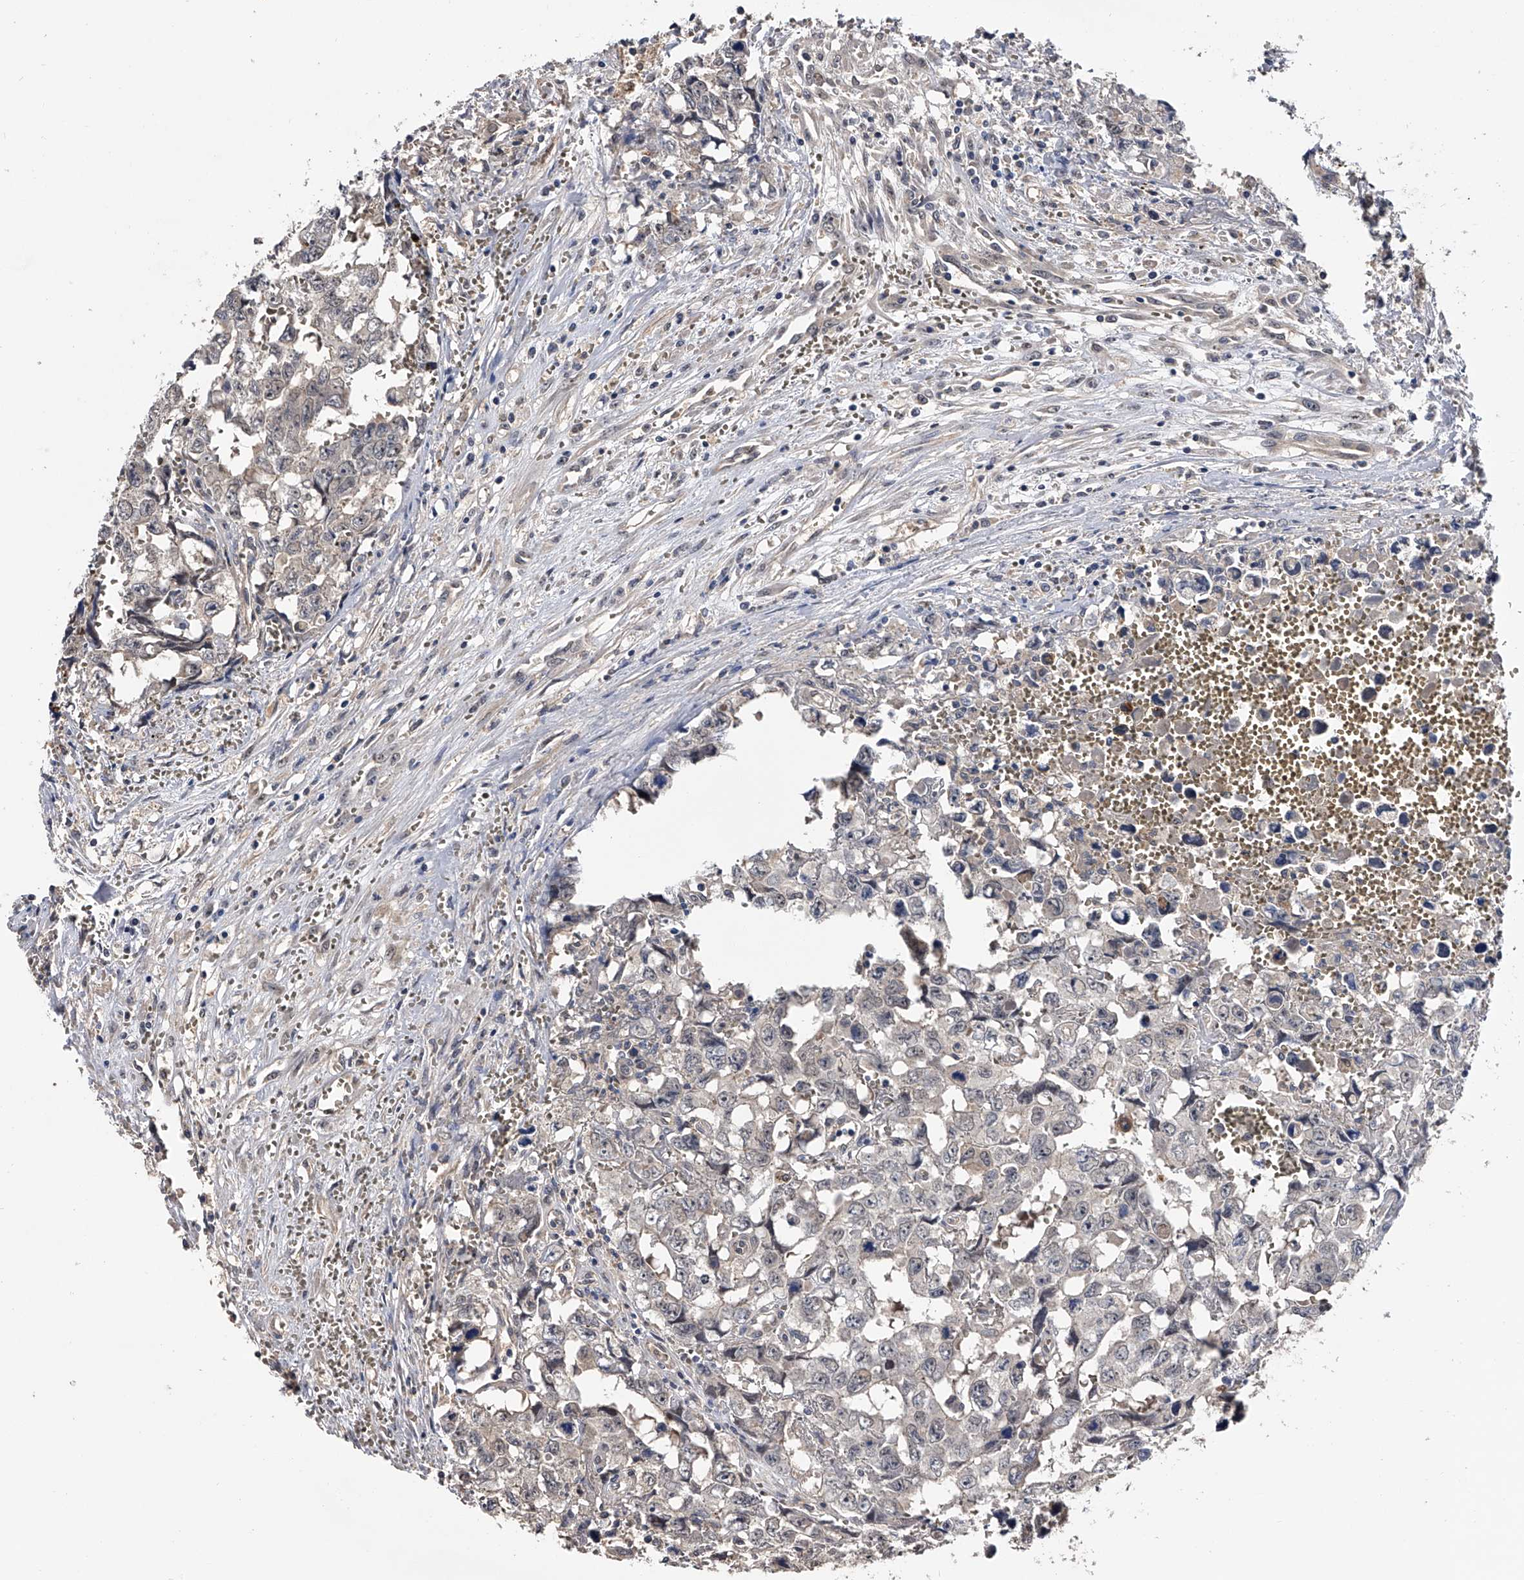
{"staining": {"intensity": "negative", "quantity": "none", "location": "none"}, "tissue": "testis cancer", "cell_type": "Tumor cells", "image_type": "cancer", "snomed": [{"axis": "morphology", "description": "Carcinoma, Embryonal, NOS"}, {"axis": "topography", "description": "Testis"}], "caption": "This is an immunohistochemistry (IHC) histopathology image of human testis cancer (embryonal carcinoma). There is no staining in tumor cells.", "gene": "EFCAB7", "patient": {"sex": "male", "age": 31}}